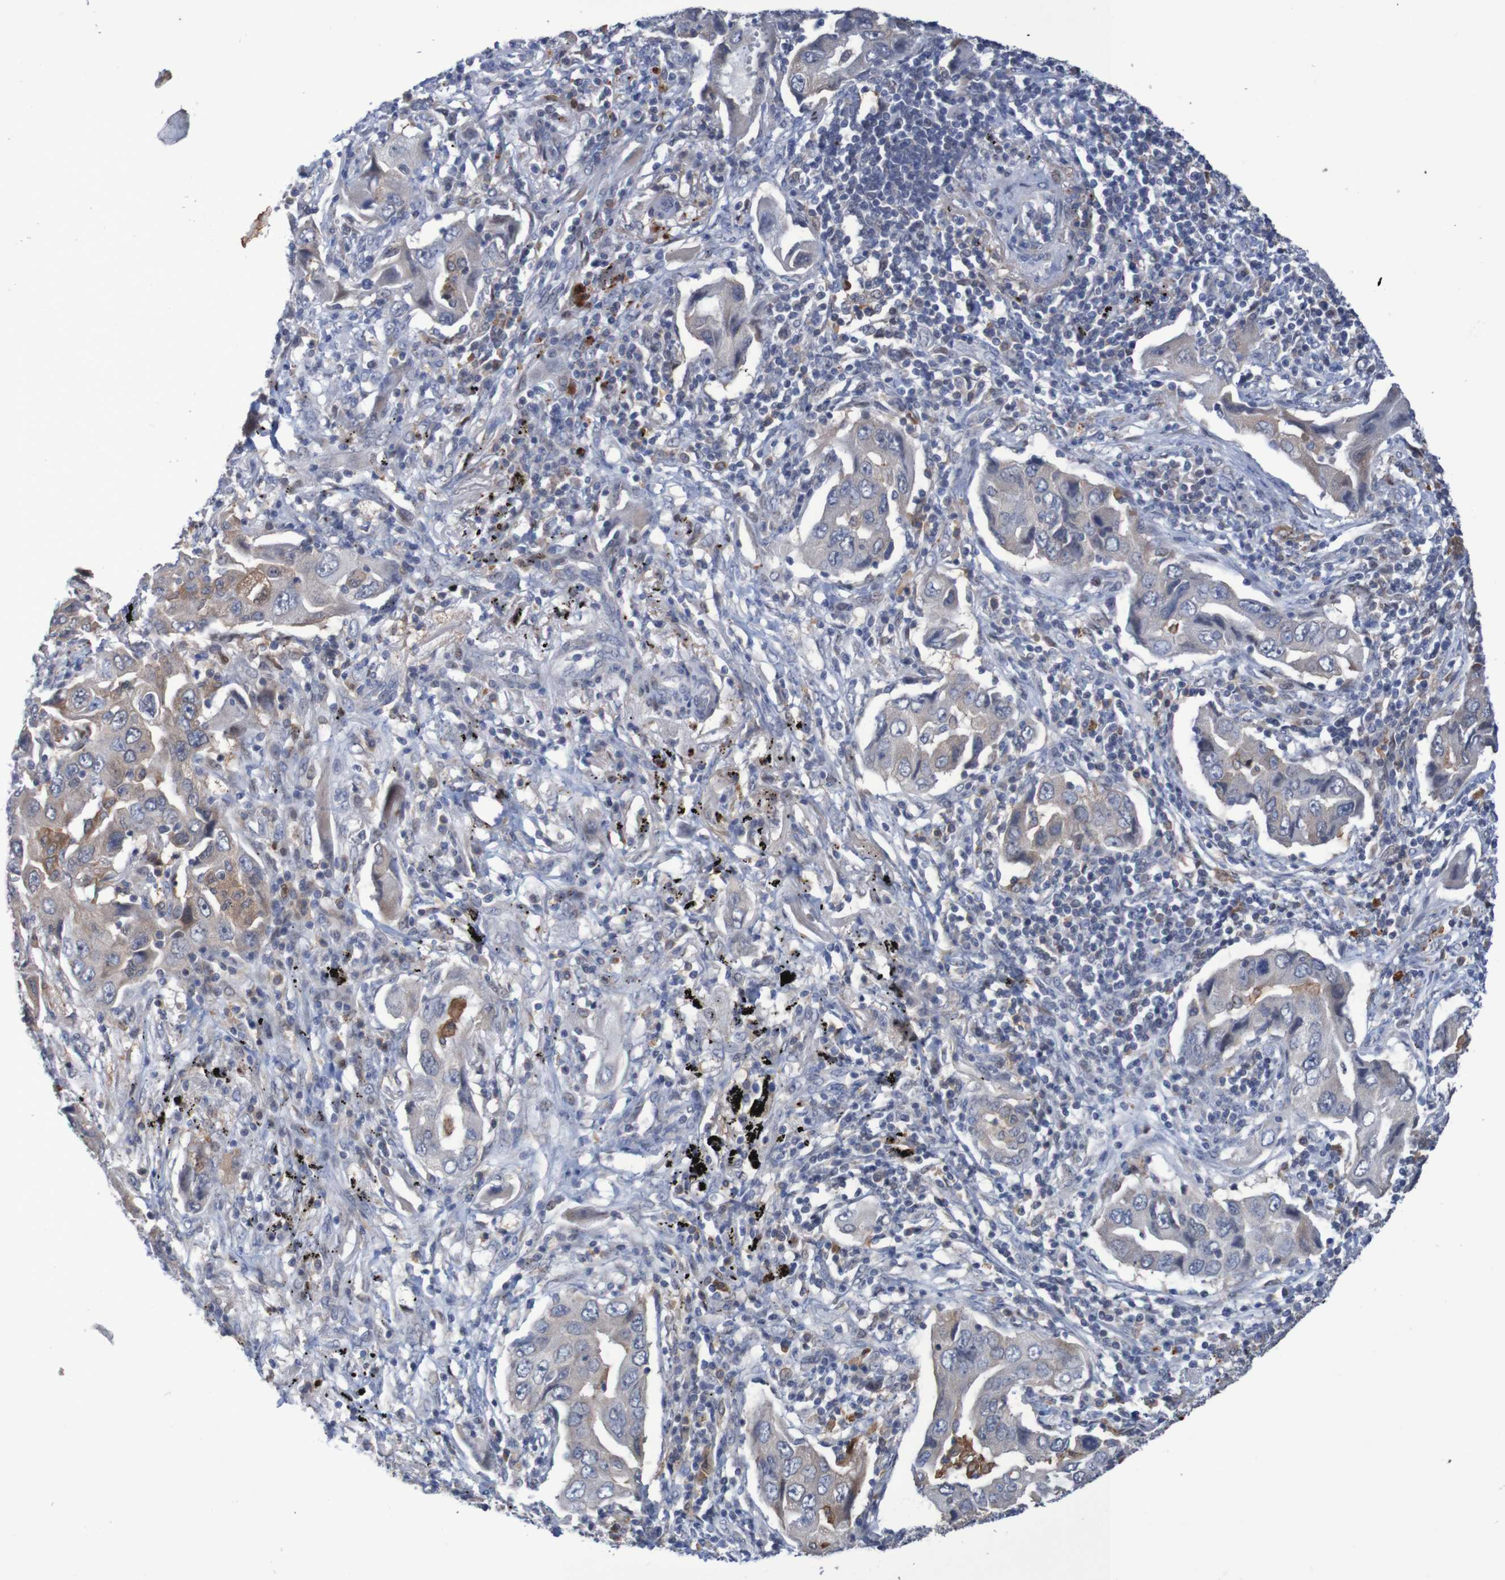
{"staining": {"intensity": "negative", "quantity": "none", "location": "none"}, "tissue": "lung cancer", "cell_type": "Tumor cells", "image_type": "cancer", "snomed": [{"axis": "morphology", "description": "Adenocarcinoma, NOS"}, {"axis": "topography", "description": "Lung"}], "caption": "High magnification brightfield microscopy of lung cancer (adenocarcinoma) stained with DAB (brown) and counterstained with hematoxylin (blue): tumor cells show no significant staining. (DAB (3,3'-diaminobenzidine) immunohistochemistry, high magnification).", "gene": "FBP2", "patient": {"sex": "female", "age": 65}}